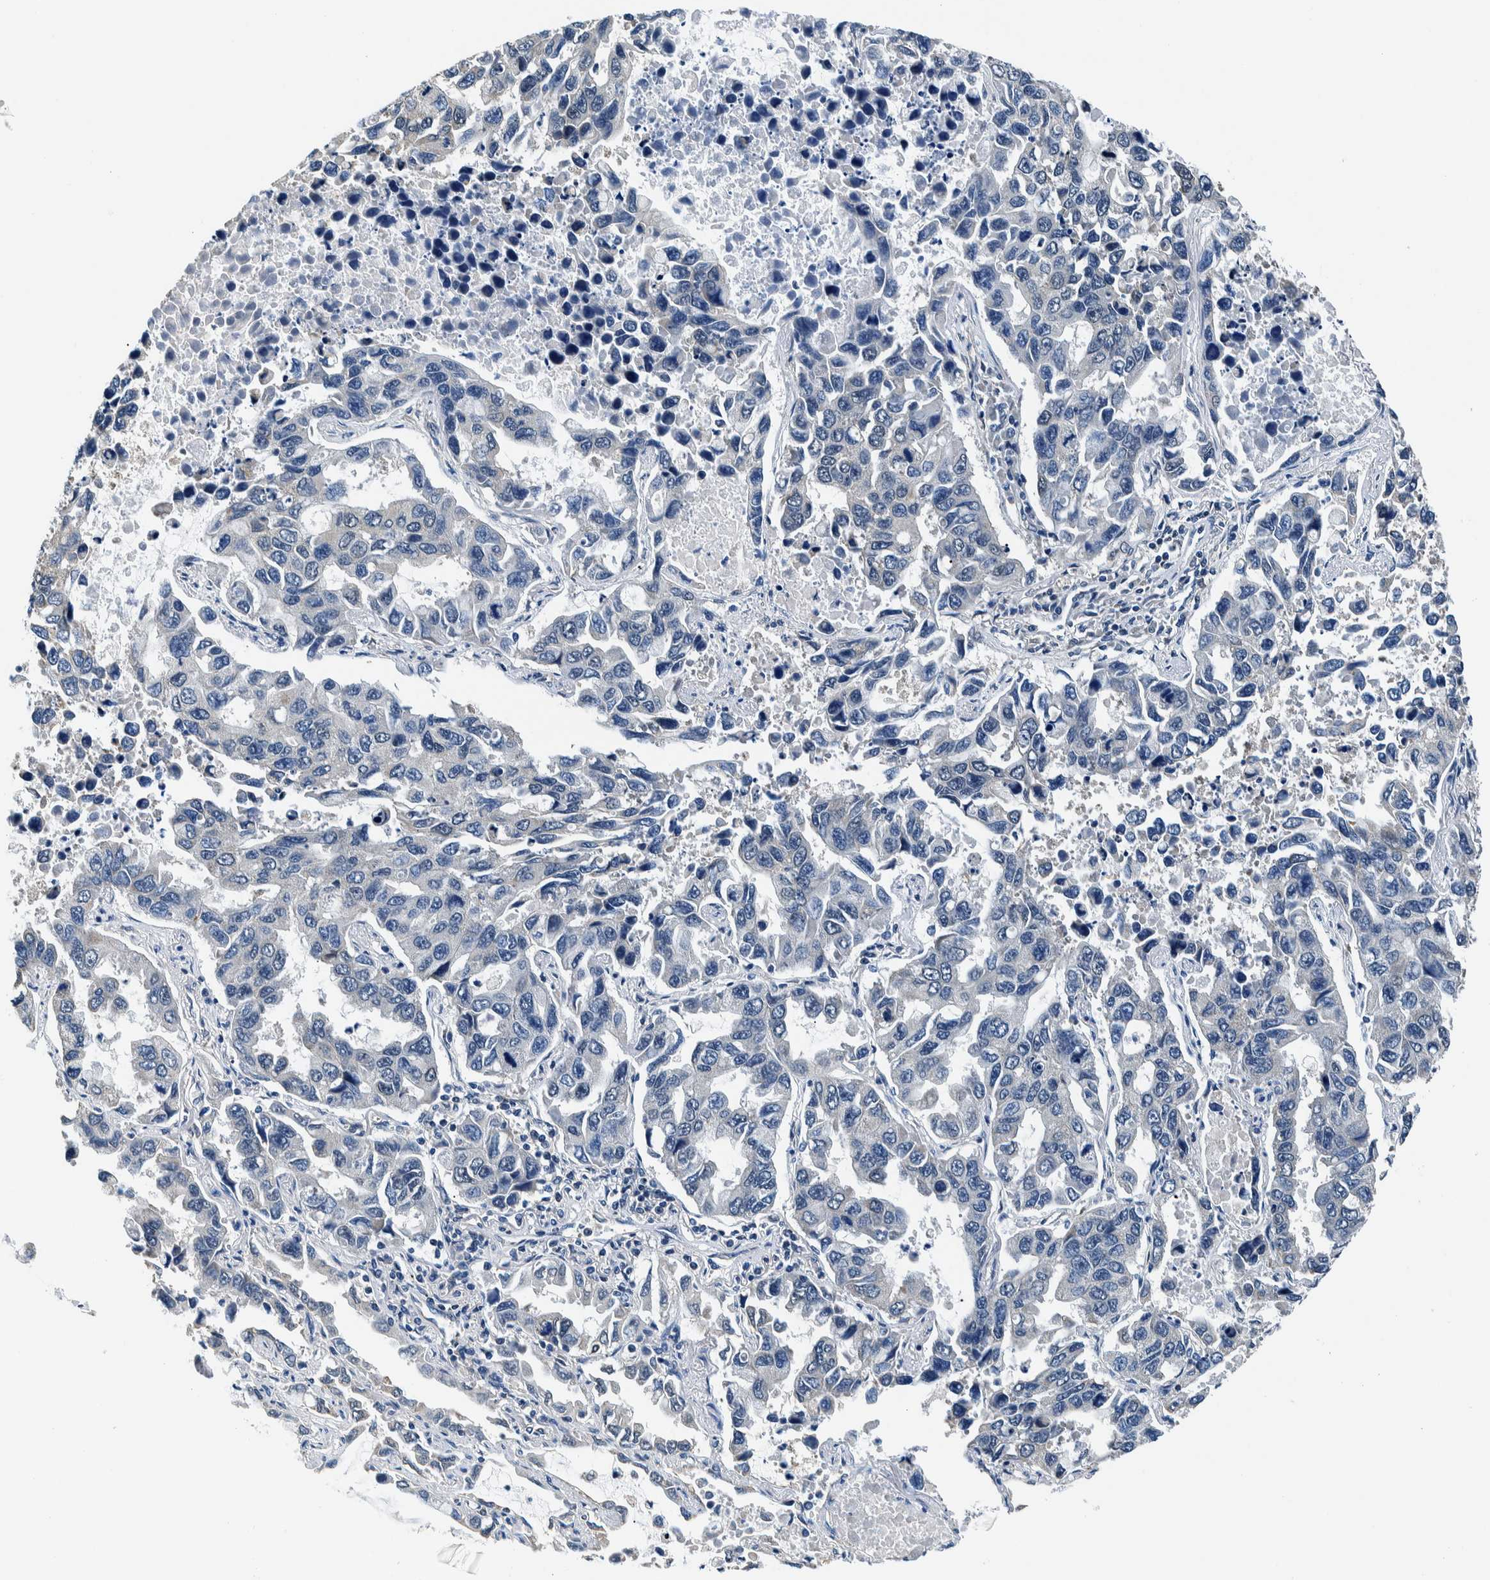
{"staining": {"intensity": "negative", "quantity": "none", "location": "none"}, "tissue": "lung cancer", "cell_type": "Tumor cells", "image_type": "cancer", "snomed": [{"axis": "morphology", "description": "Adenocarcinoma, NOS"}, {"axis": "topography", "description": "Lung"}], "caption": "IHC of lung cancer exhibits no staining in tumor cells.", "gene": "NIBAN2", "patient": {"sex": "male", "age": 64}}